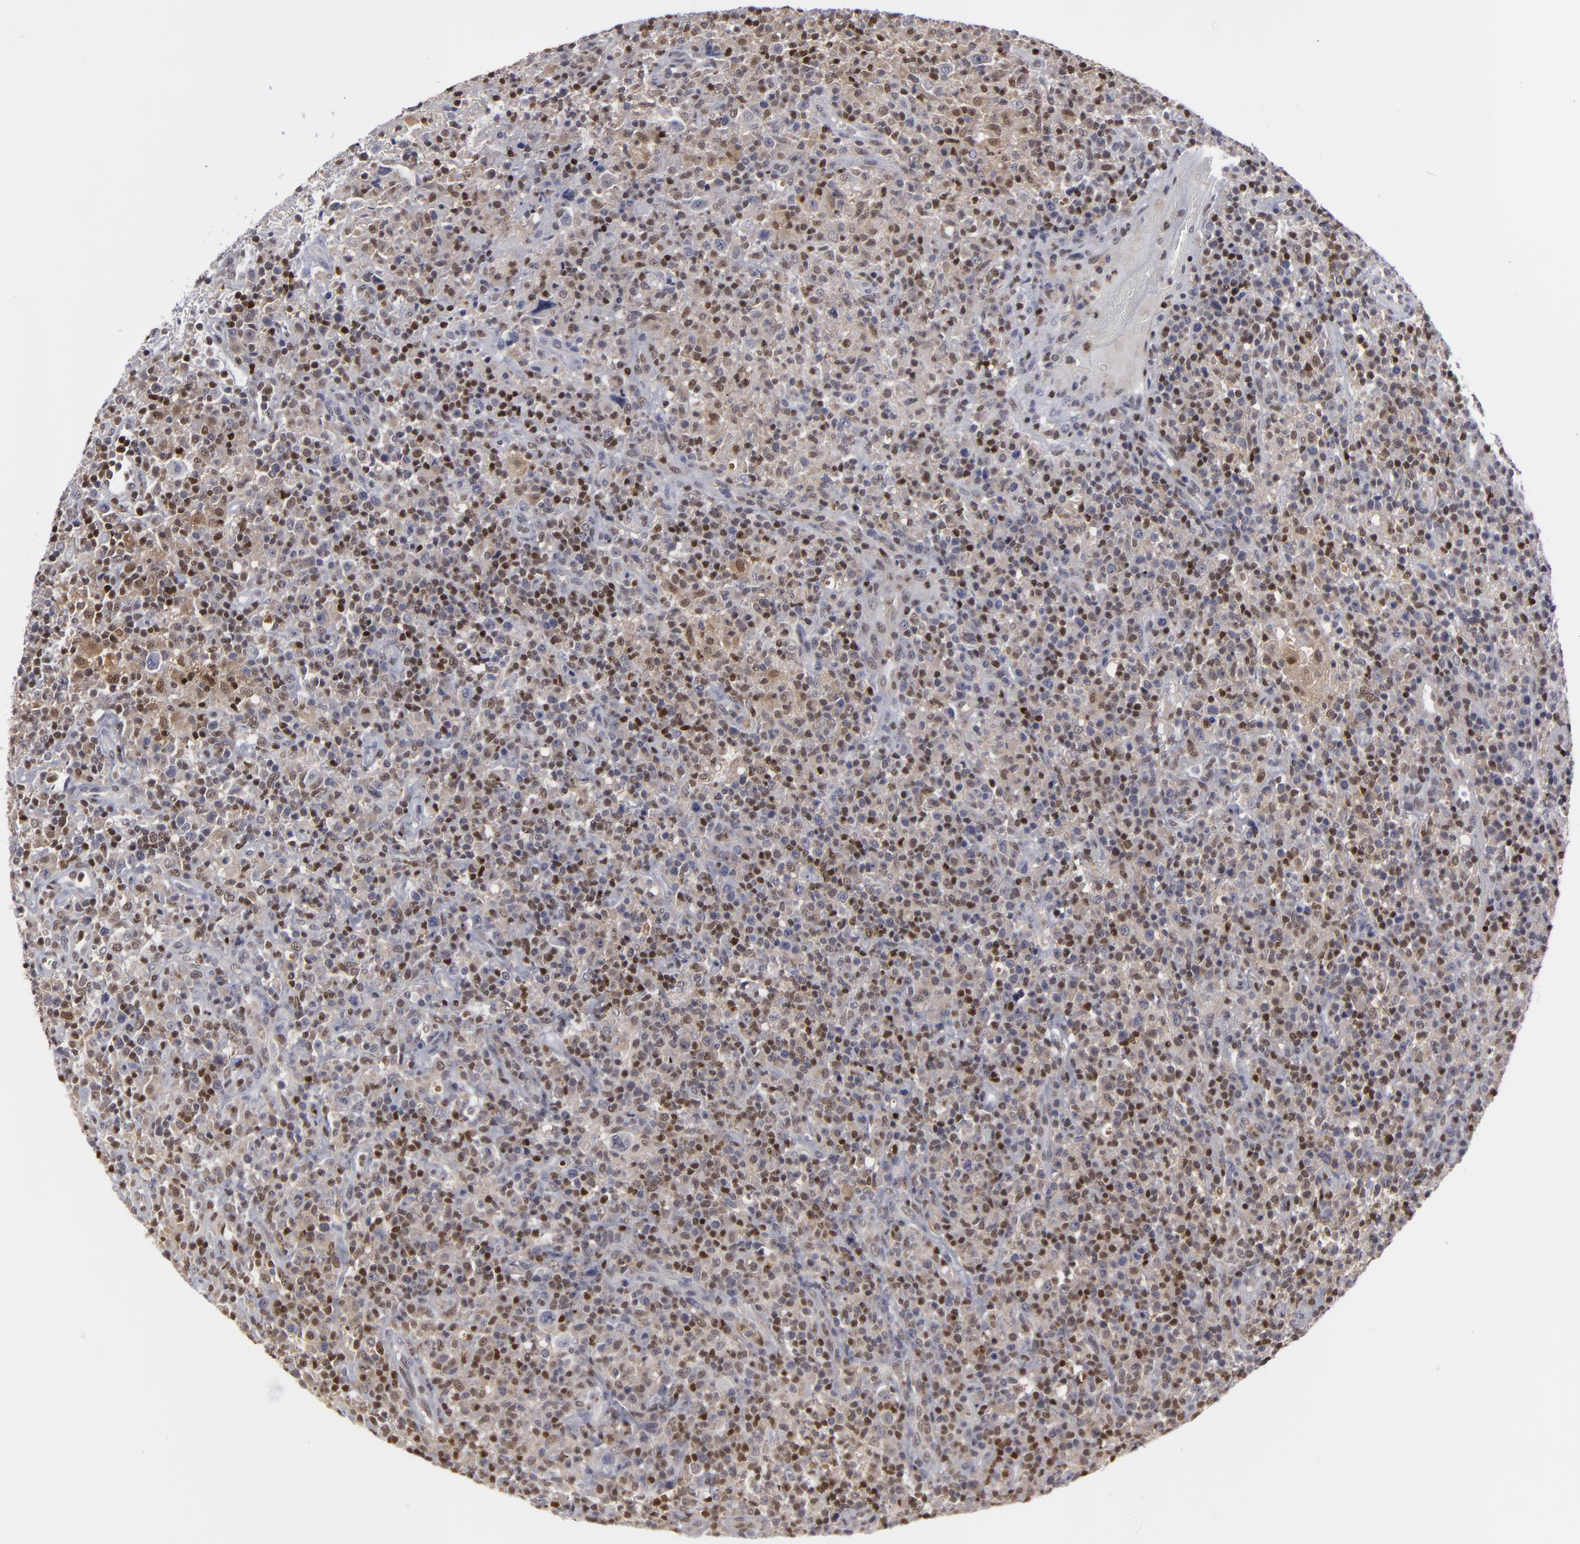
{"staining": {"intensity": "moderate", "quantity": "25%-75%", "location": "cytoplasmic/membranous,nuclear"}, "tissue": "lymphoma", "cell_type": "Tumor cells", "image_type": "cancer", "snomed": [{"axis": "morphology", "description": "Hodgkin's disease, NOS"}, {"axis": "topography", "description": "Lymph node"}], "caption": "A histopathology image showing moderate cytoplasmic/membranous and nuclear staining in about 25%-75% of tumor cells in Hodgkin's disease, as visualized by brown immunohistochemical staining.", "gene": "GSR", "patient": {"sex": "male", "age": 65}}